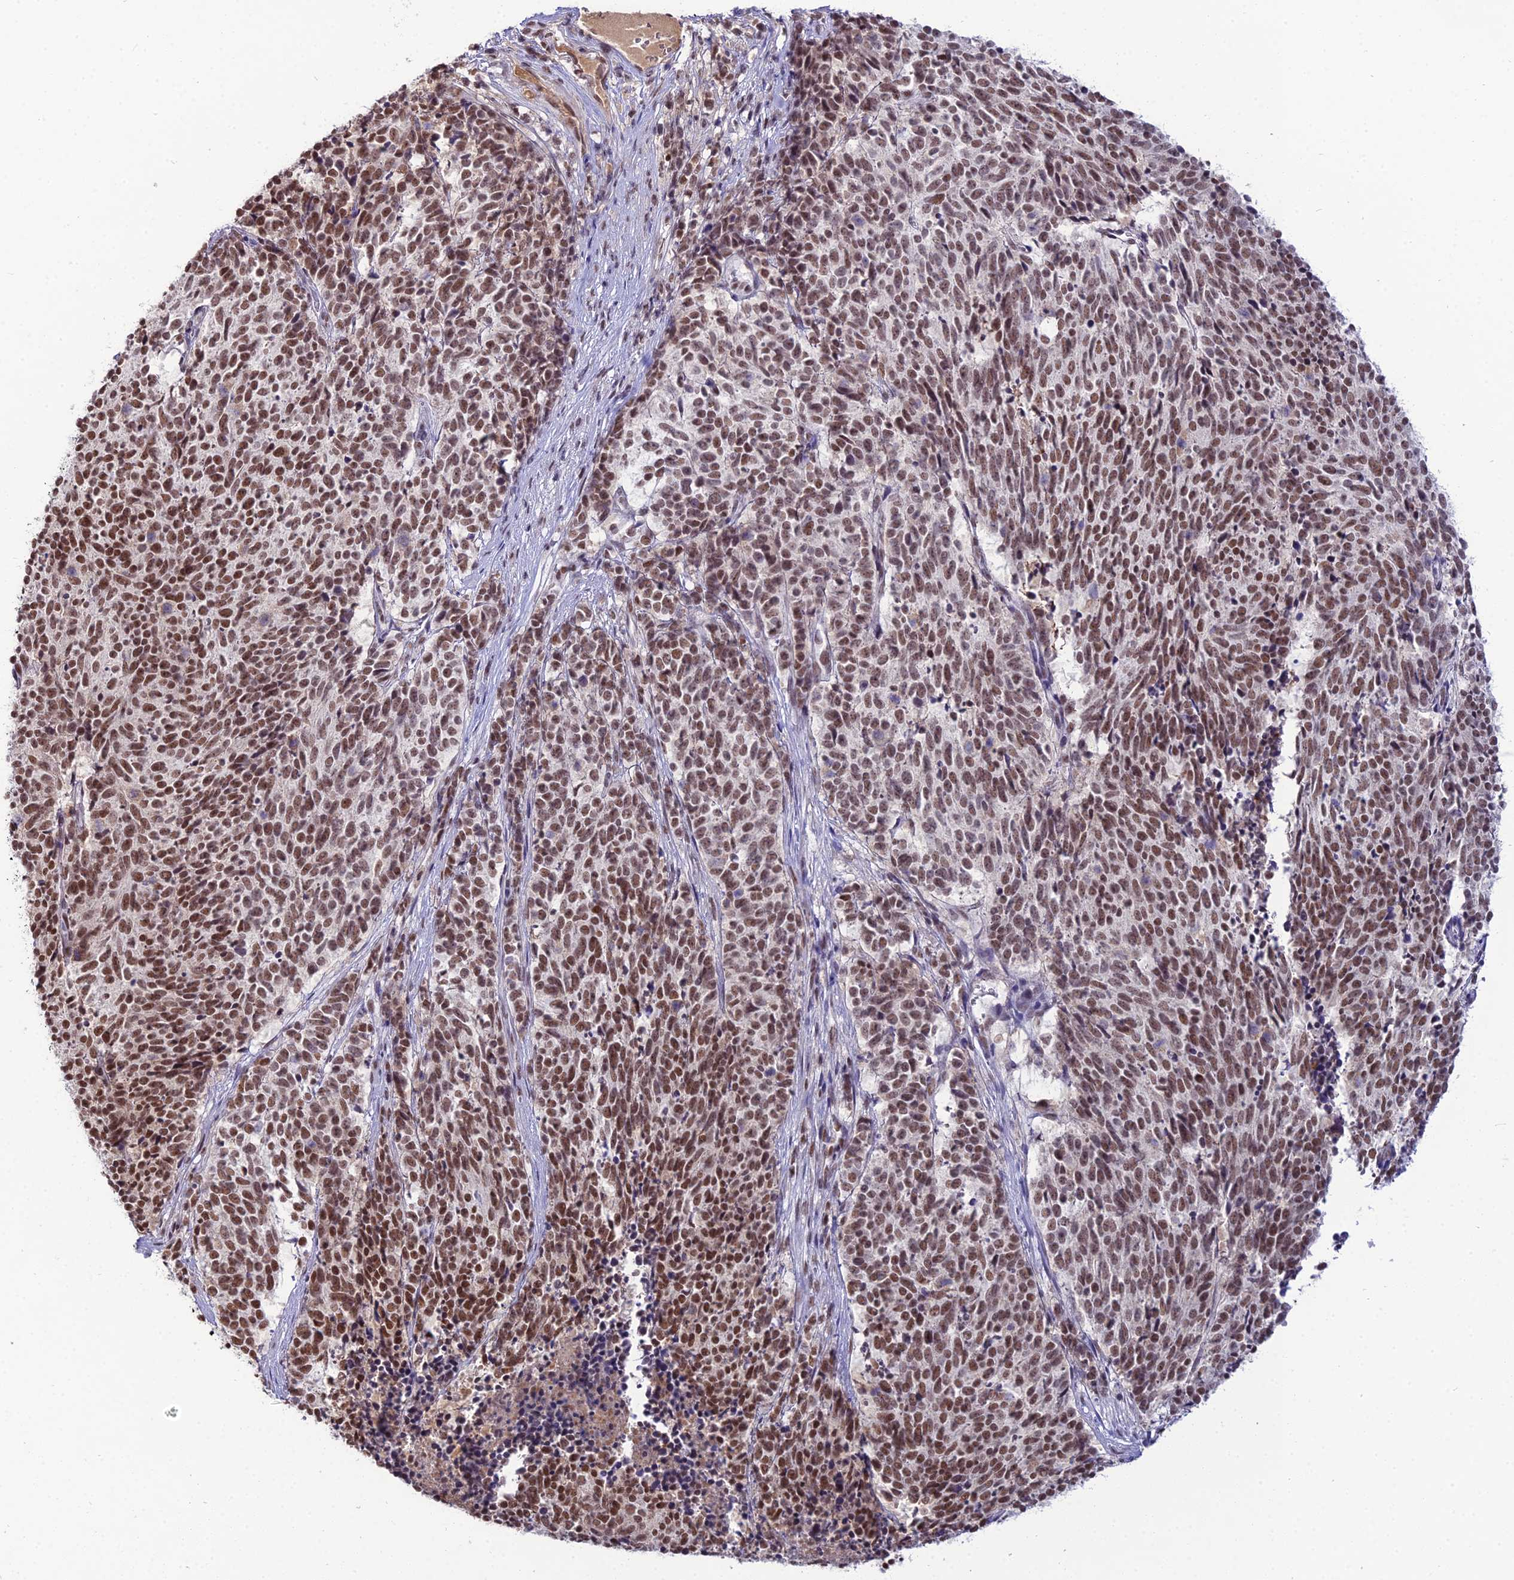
{"staining": {"intensity": "moderate", "quantity": ">75%", "location": "nuclear"}, "tissue": "cervical cancer", "cell_type": "Tumor cells", "image_type": "cancer", "snomed": [{"axis": "morphology", "description": "Squamous cell carcinoma, NOS"}, {"axis": "topography", "description": "Cervix"}], "caption": "High-power microscopy captured an immunohistochemistry (IHC) histopathology image of squamous cell carcinoma (cervical), revealing moderate nuclear staining in approximately >75% of tumor cells.", "gene": "RBM12", "patient": {"sex": "female", "age": 29}}